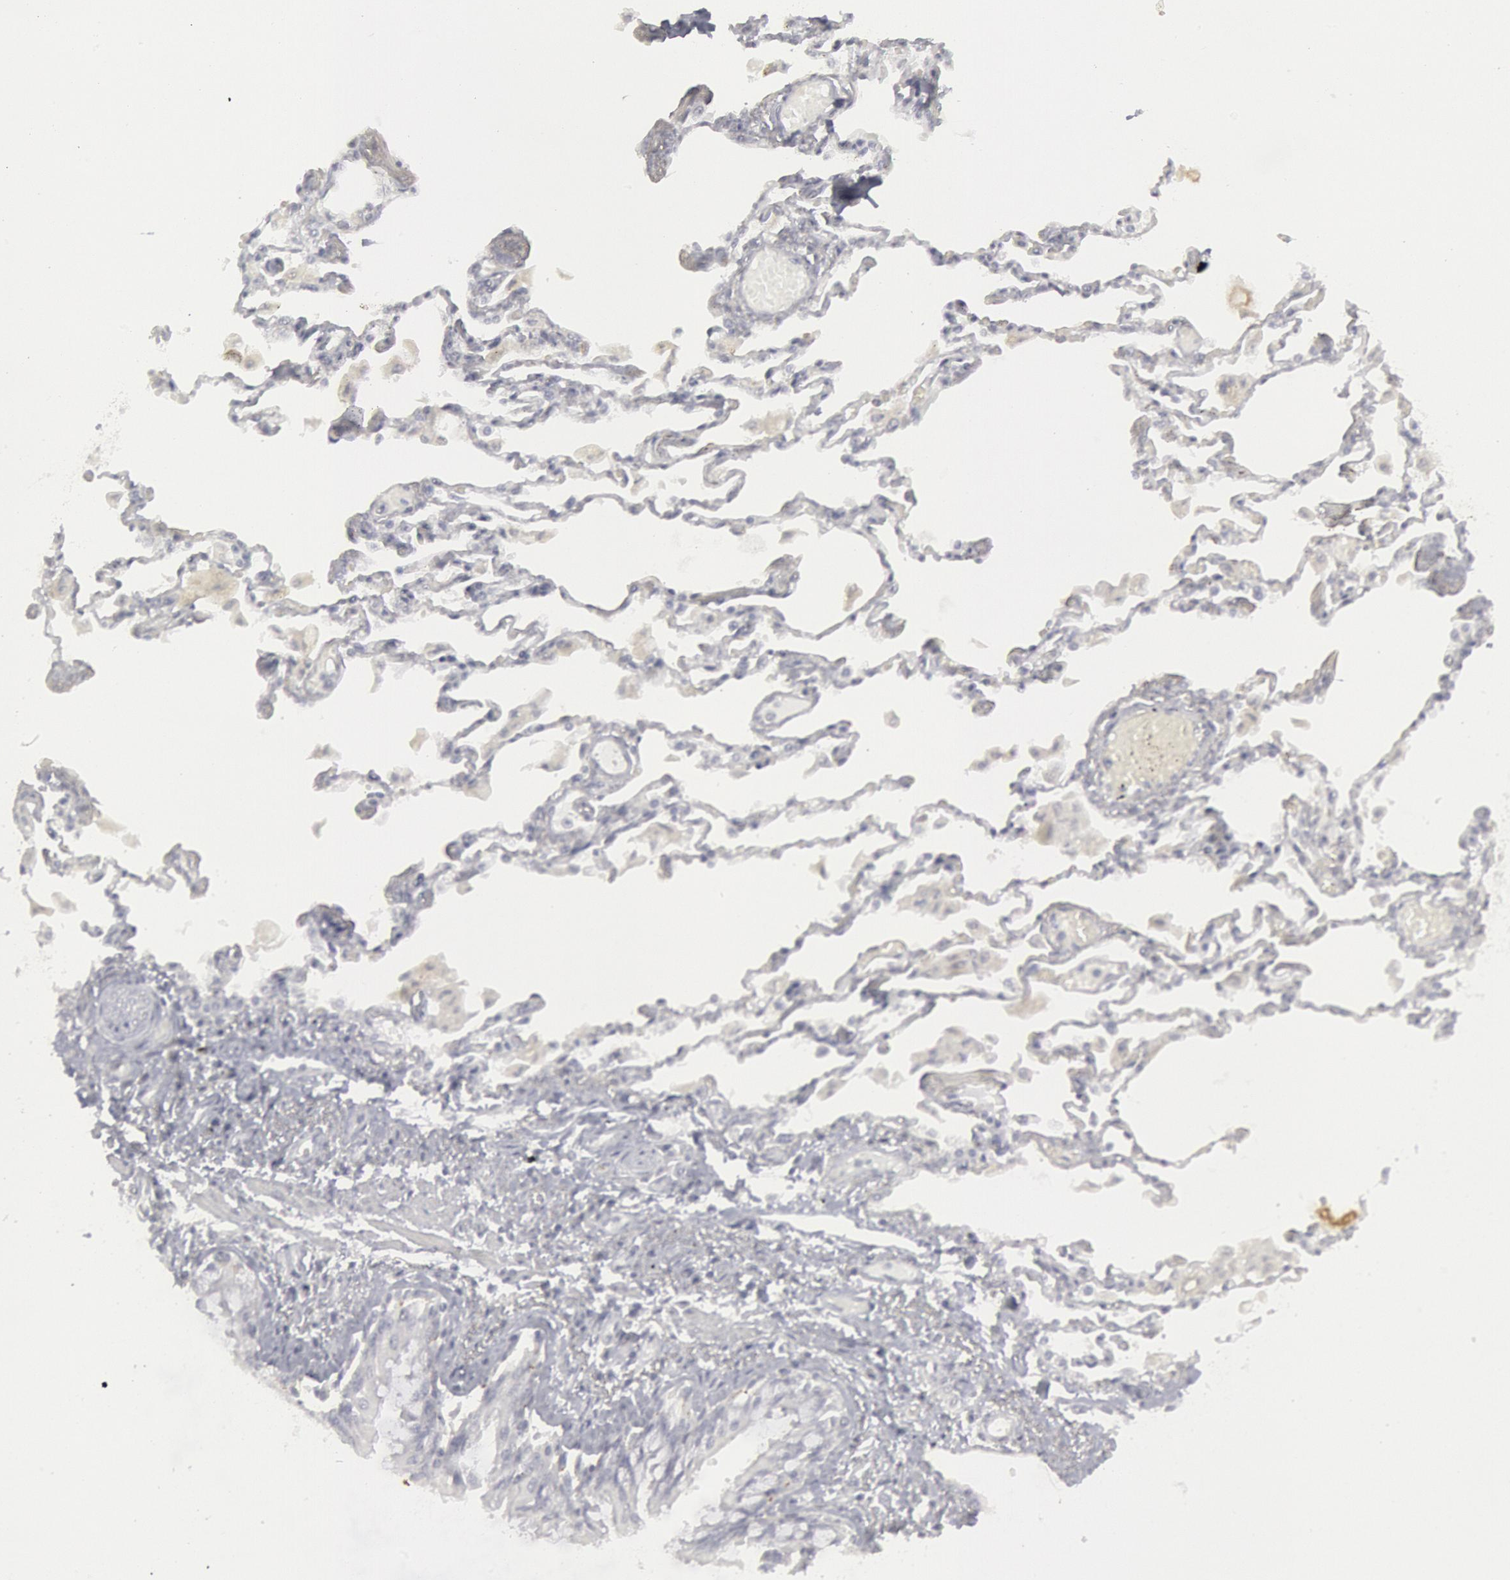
{"staining": {"intensity": "negative", "quantity": "none", "location": "none"}, "tissue": "adipose tissue", "cell_type": "Adipocytes", "image_type": "normal", "snomed": [{"axis": "morphology", "description": "Normal tissue, NOS"}, {"axis": "morphology", "description": "Adenocarcinoma, NOS"}, {"axis": "topography", "description": "Cartilage tissue"}, {"axis": "topography", "description": "Lung"}], "caption": "This image is of unremarkable adipose tissue stained with IHC to label a protein in brown with the nuclei are counter-stained blue. There is no staining in adipocytes. (Brightfield microscopy of DAB immunohistochemistry at high magnification).", "gene": "DMC1", "patient": {"sex": "female", "age": 67}}